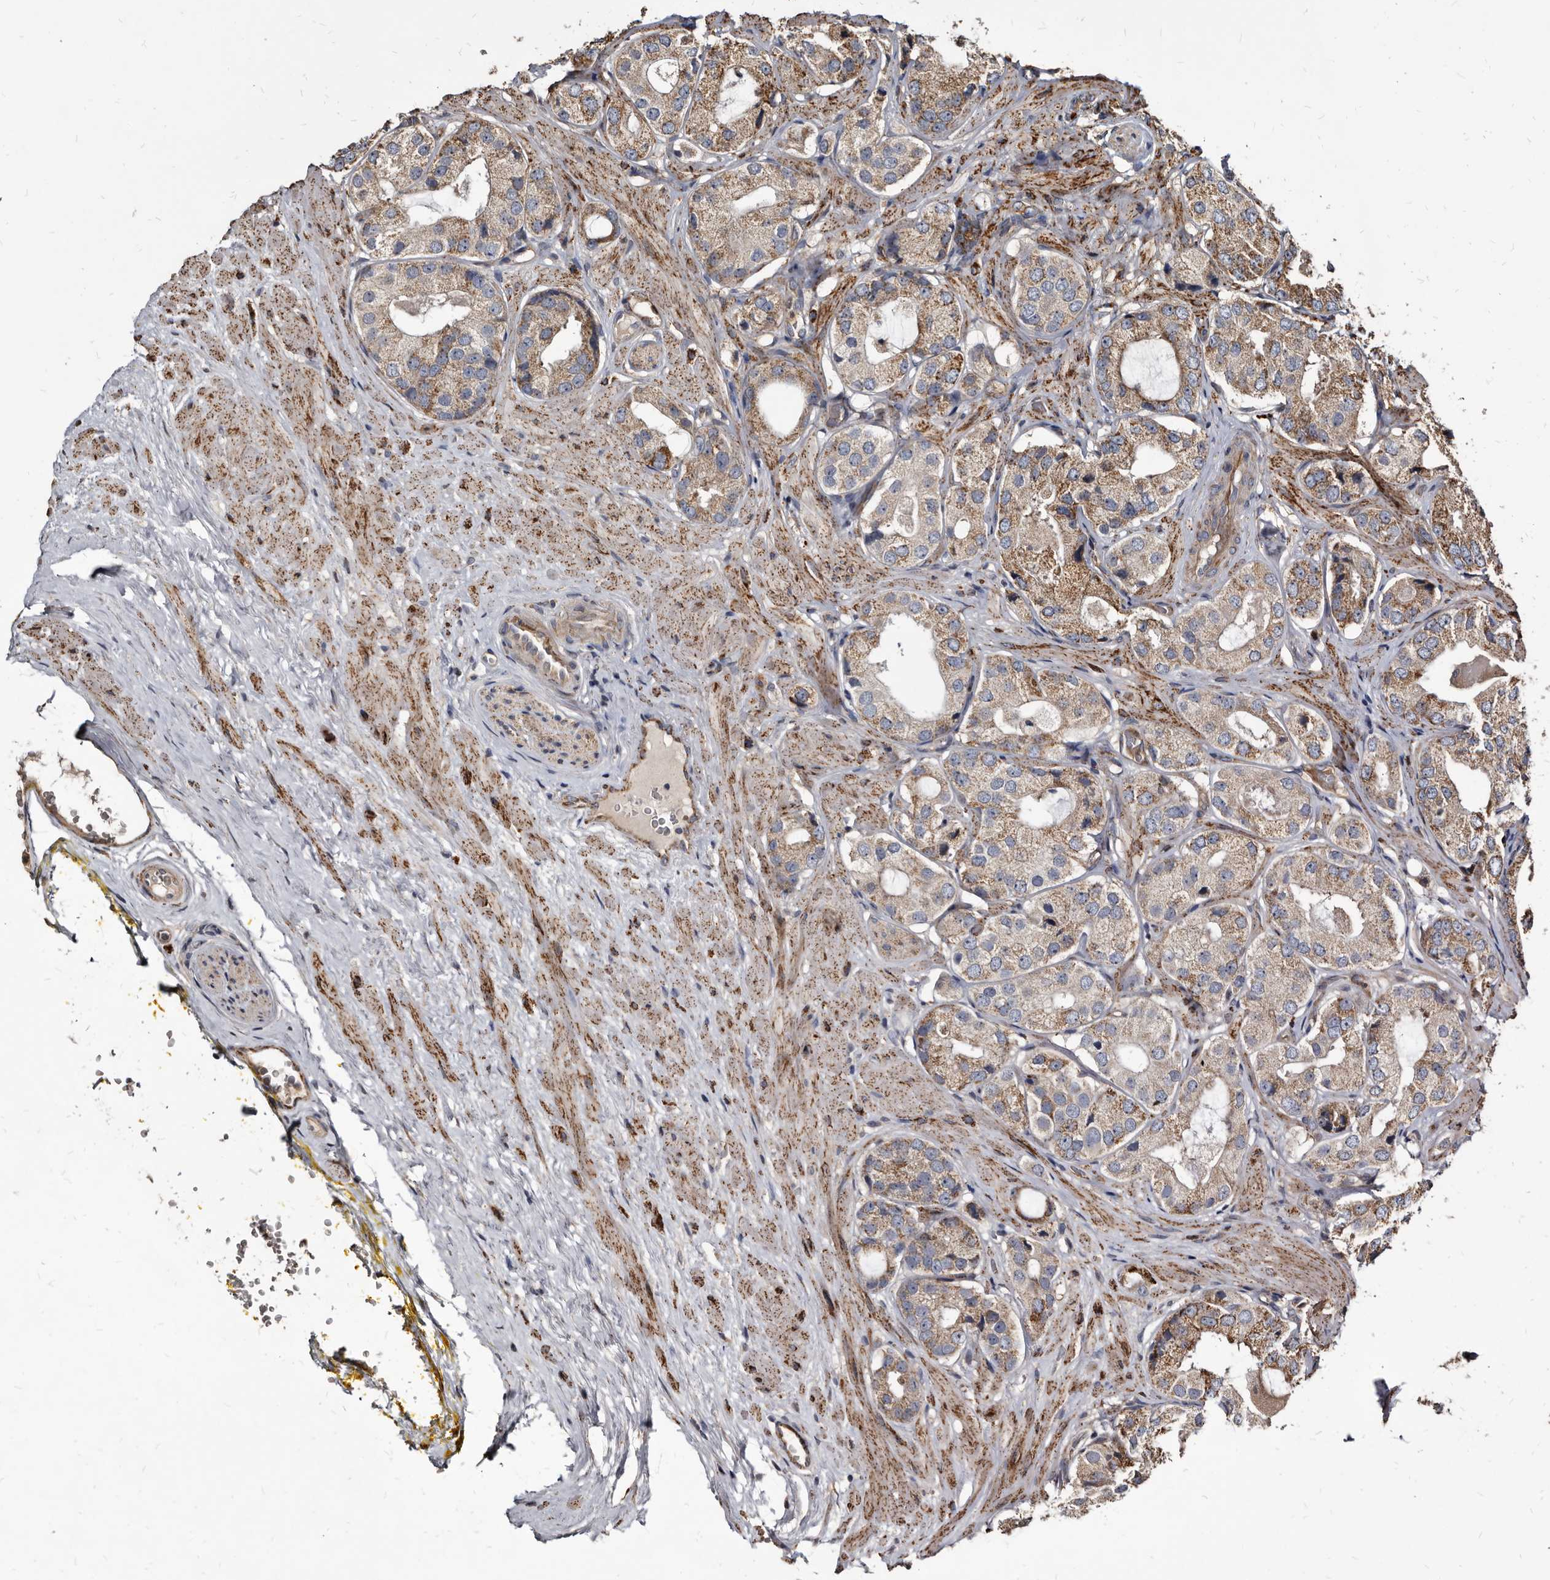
{"staining": {"intensity": "moderate", "quantity": ">75%", "location": "cytoplasmic/membranous"}, "tissue": "prostate cancer", "cell_type": "Tumor cells", "image_type": "cancer", "snomed": [{"axis": "morphology", "description": "Adenocarcinoma, High grade"}, {"axis": "topography", "description": "Prostate"}], "caption": "Prostate cancer stained with DAB (3,3'-diaminobenzidine) immunohistochemistry (IHC) reveals medium levels of moderate cytoplasmic/membranous expression in approximately >75% of tumor cells.", "gene": "CTSA", "patient": {"sex": "male", "age": 59}}